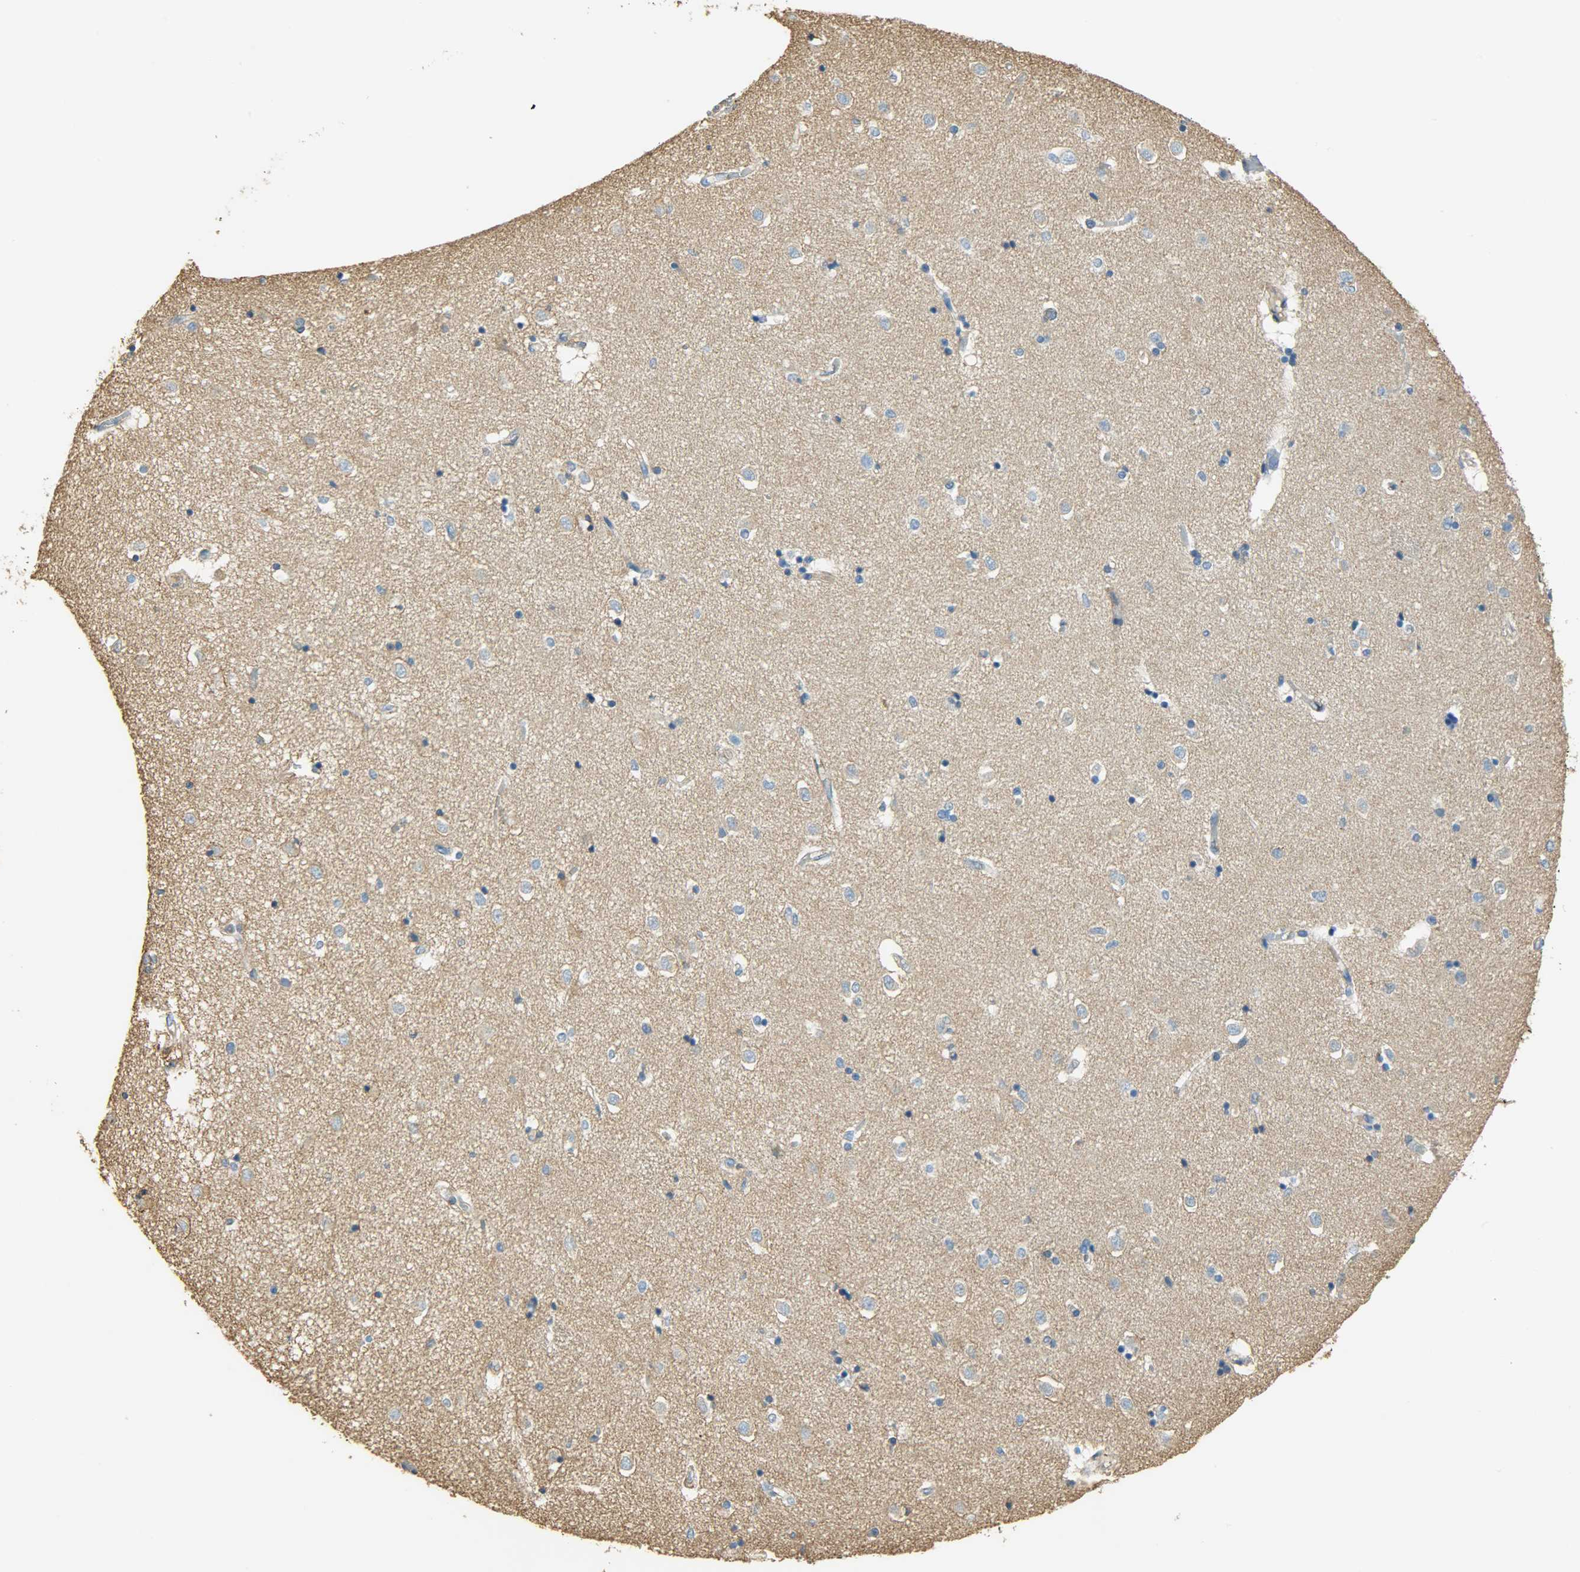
{"staining": {"intensity": "negative", "quantity": "none", "location": "none"}, "tissue": "caudate", "cell_type": "Glial cells", "image_type": "normal", "snomed": [{"axis": "morphology", "description": "Normal tissue, NOS"}, {"axis": "topography", "description": "Lateral ventricle wall"}], "caption": "This is an immunohistochemistry histopathology image of unremarkable caudate. There is no expression in glial cells.", "gene": "ANXA6", "patient": {"sex": "female", "age": 54}}